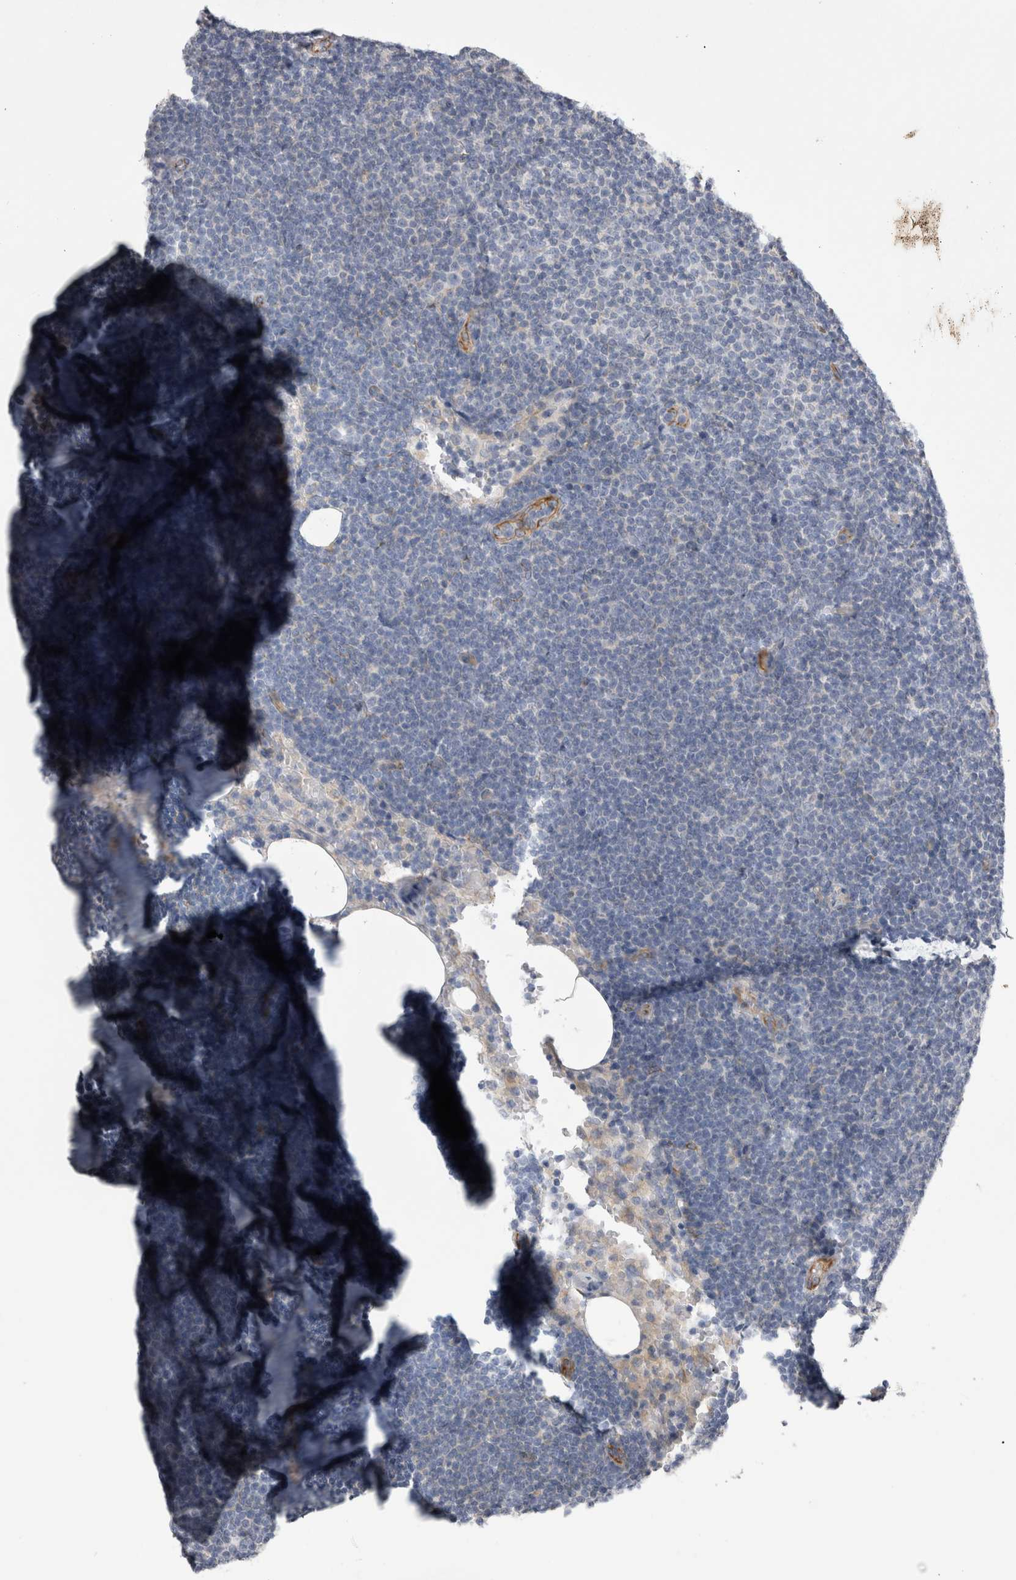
{"staining": {"intensity": "negative", "quantity": "none", "location": "none"}, "tissue": "lymphoma", "cell_type": "Tumor cells", "image_type": "cancer", "snomed": [{"axis": "morphology", "description": "Malignant lymphoma, non-Hodgkin's type, Low grade"}, {"axis": "topography", "description": "Lymph node"}], "caption": "This image is of lymphoma stained with IHC to label a protein in brown with the nuclei are counter-stained blue. There is no staining in tumor cells. (DAB immunohistochemistry (IHC) with hematoxylin counter stain).", "gene": "STRADB", "patient": {"sex": "female", "age": 53}}